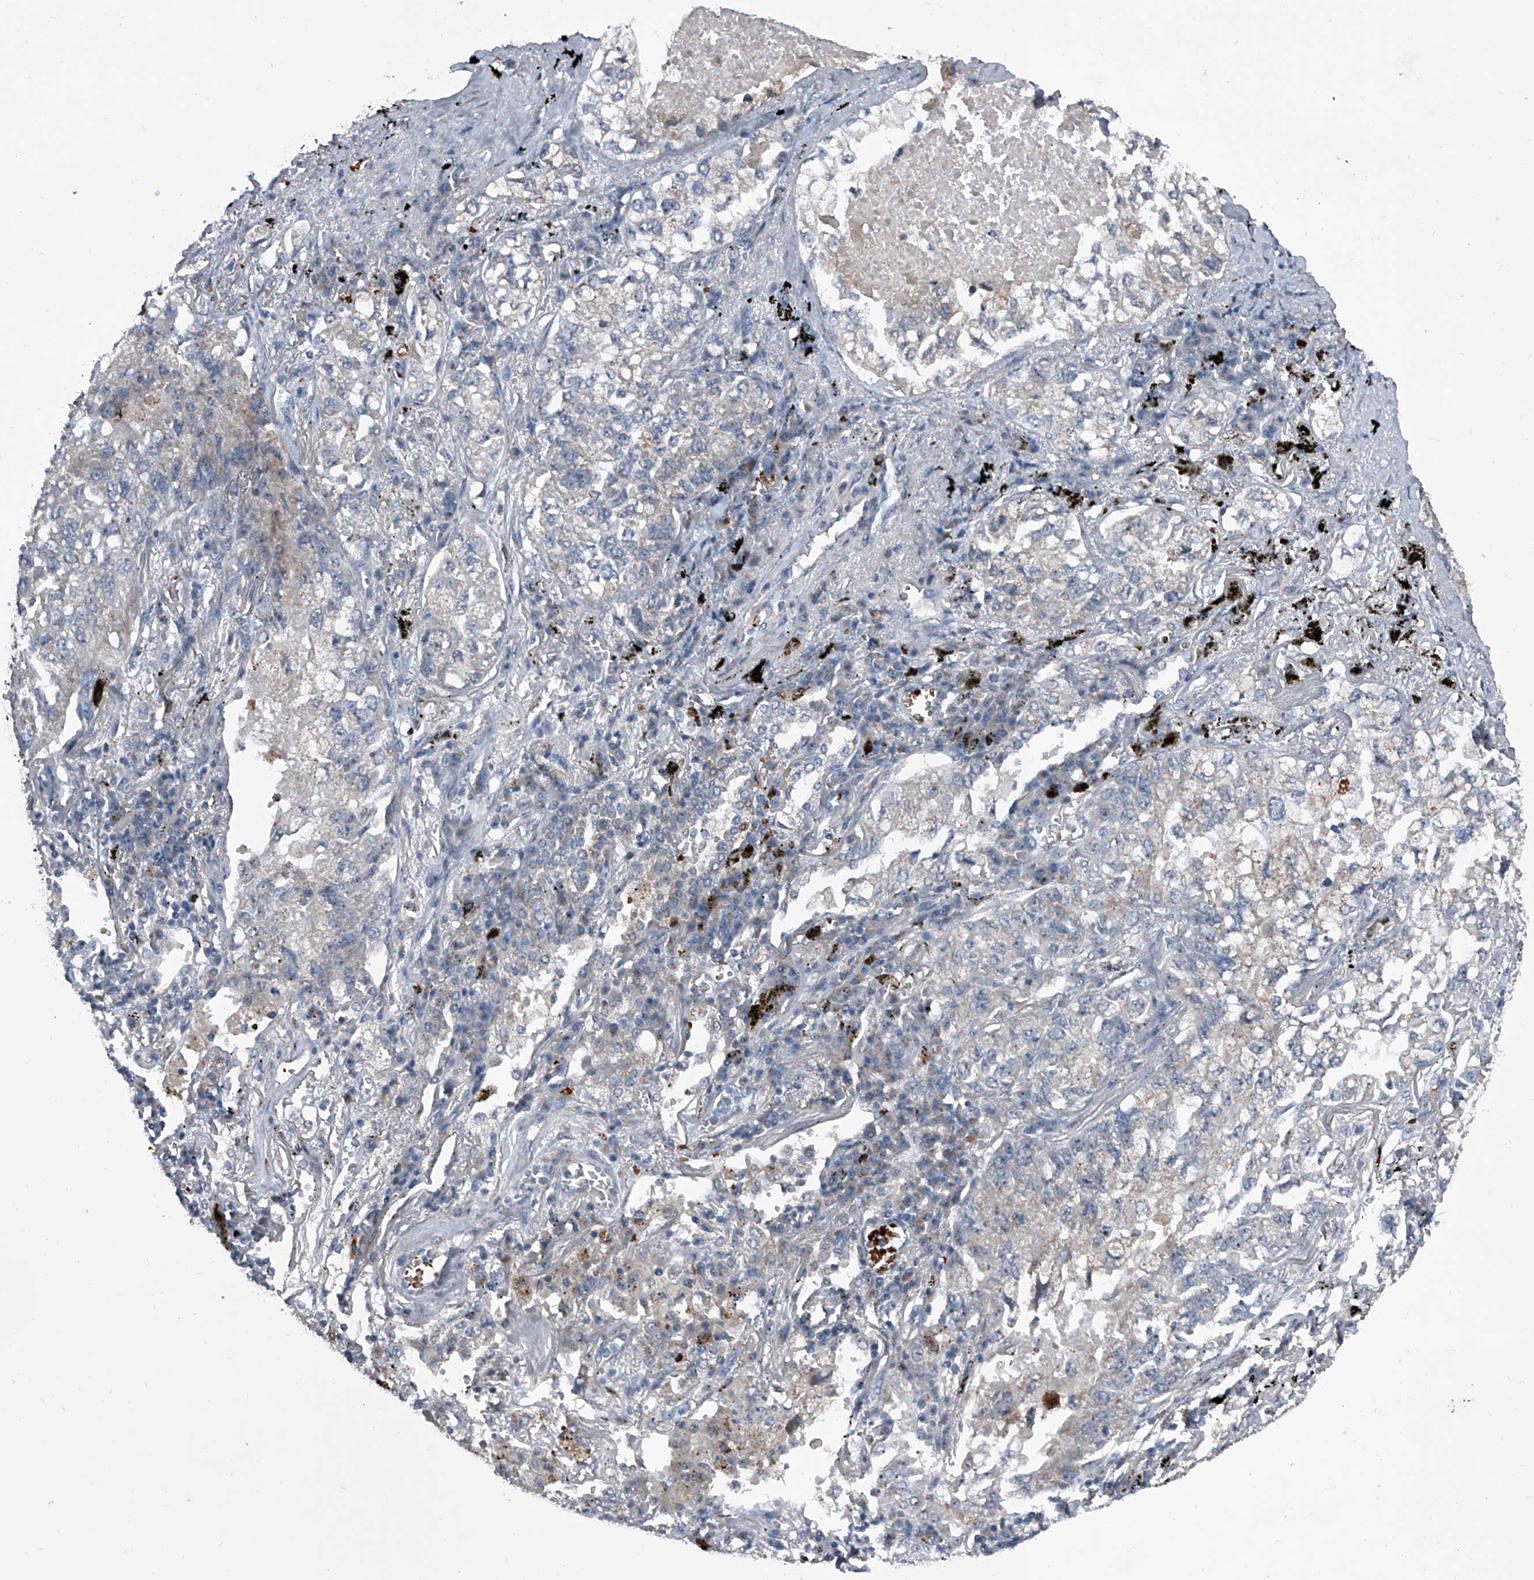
{"staining": {"intensity": "negative", "quantity": "none", "location": "none"}, "tissue": "lung cancer", "cell_type": "Tumor cells", "image_type": "cancer", "snomed": [{"axis": "morphology", "description": "Adenocarcinoma, NOS"}, {"axis": "topography", "description": "Lung"}], "caption": "A photomicrograph of lung cancer (adenocarcinoma) stained for a protein displays no brown staining in tumor cells.", "gene": "CEP85L", "patient": {"sex": "male", "age": 65}}